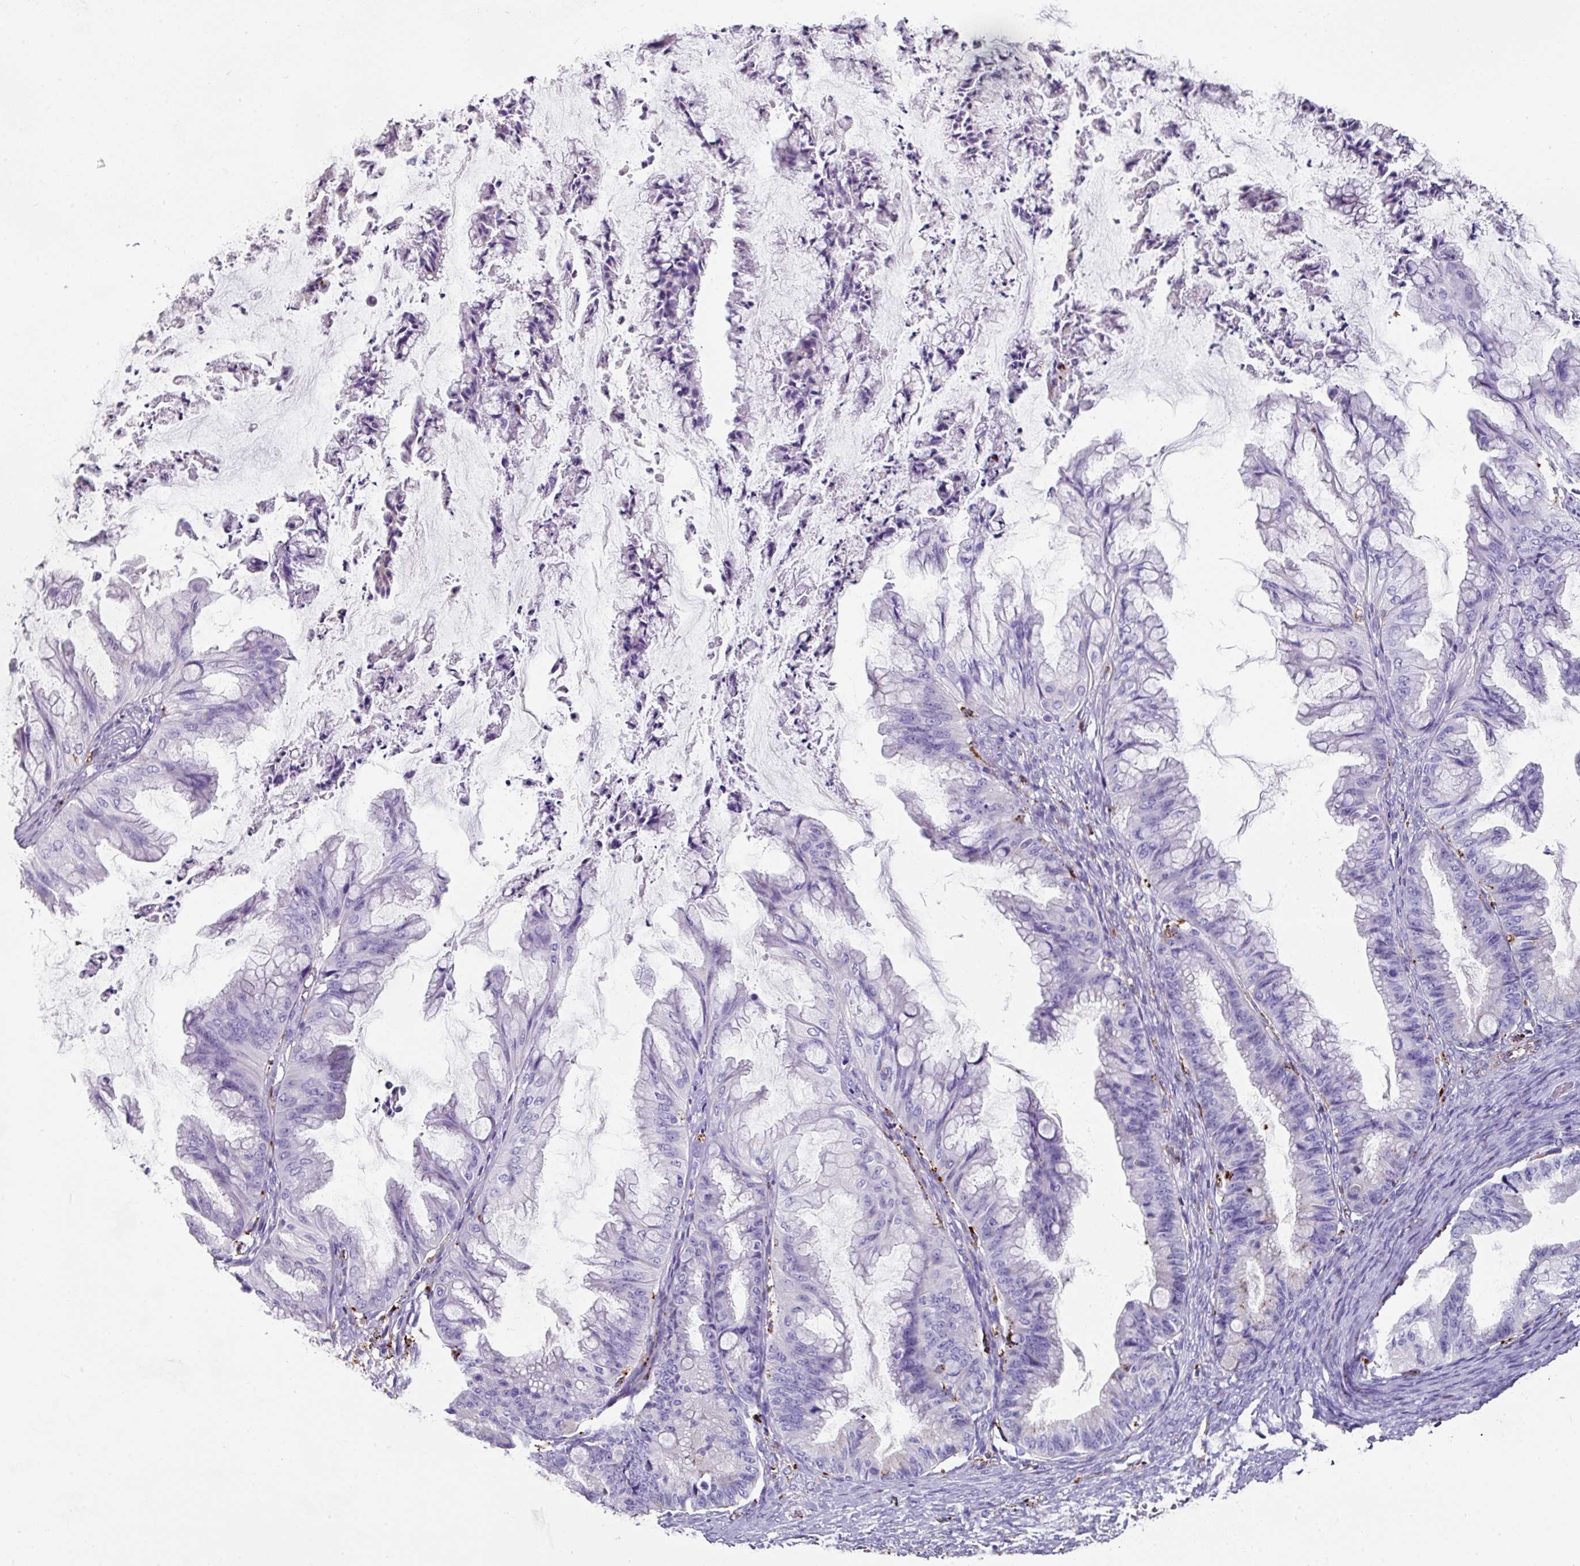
{"staining": {"intensity": "negative", "quantity": "none", "location": "none"}, "tissue": "ovarian cancer", "cell_type": "Tumor cells", "image_type": "cancer", "snomed": [{"axis": "morphology", "description": "Cystadenocarcinoma, mucinous, NOS"}, {"axis": "topography", "description": "Ovary"}], "caption": "Protein analysis of ovarian cancer (mucinous cystadenocarcinoma) displays no significant expression in tumor cells.", "gene": "CPVL", "patient": {"sex": "female", "age": 35}}